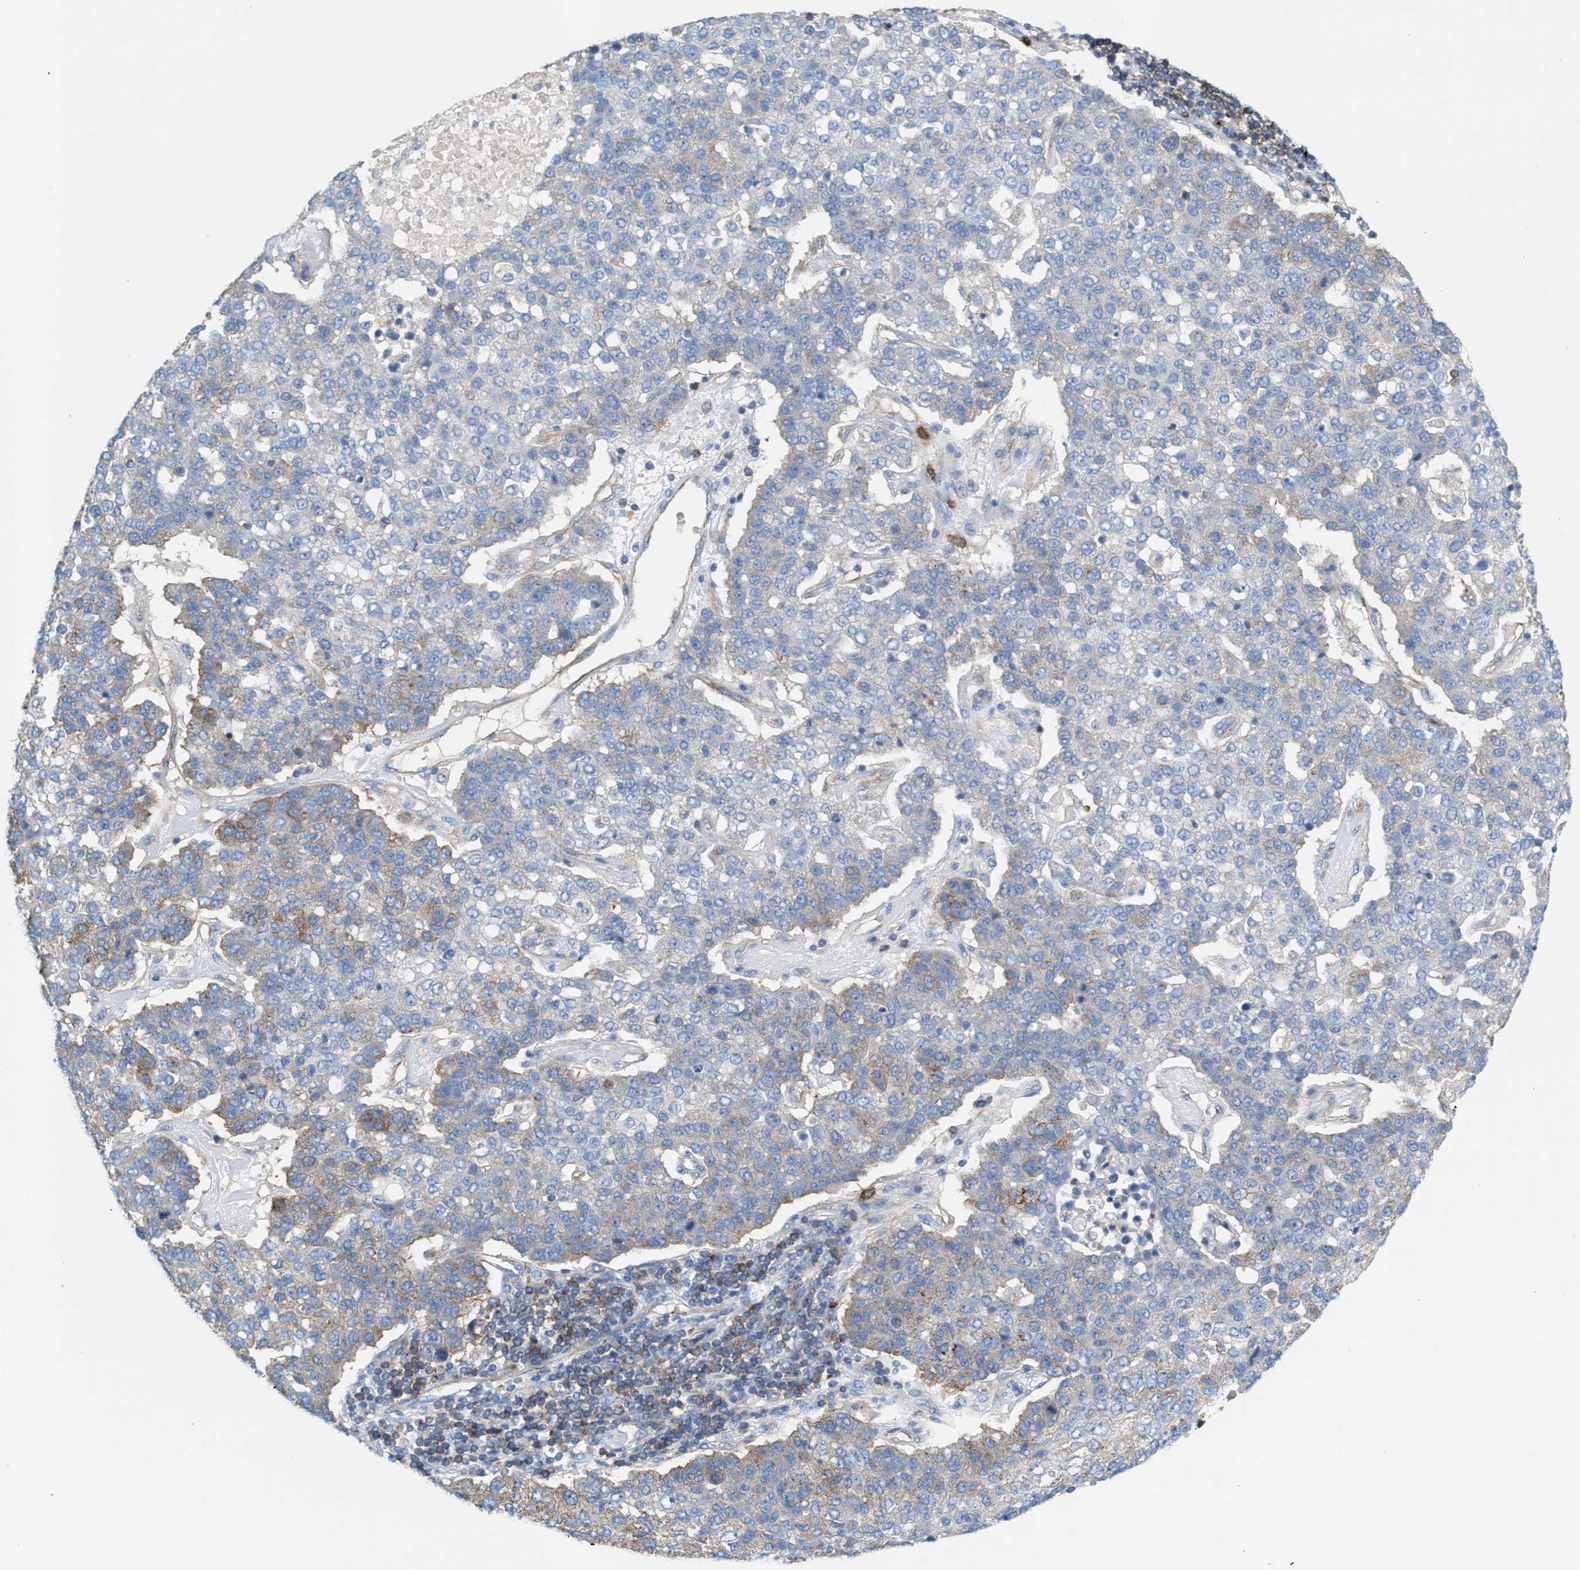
{"staining": {"intensity": "weak", "quantity": "25%-75%", "location": "cytoplasmic/membranous"}, "tissue": "pancreatic cancer", "cell_type": "Tumor cells", "image_type": "cancer", "snomed": [{"axis": "morphology", "description": "Adenocarcinoma, NOS"}, {"axis": "topography", "description": "Pancreas"}], "caption": "Immunohistochemistry (IHC) (DAB) staining of pancreatic cancer demonstrates weak cytoplasmic/membranous protein positivity in about 25%-75% of tumor cells. (brown staining indicates protein expression, while blue staining denotes nuclei).", "gene": "NYAP1", "patient": {"sex": "female", "age": 61}}